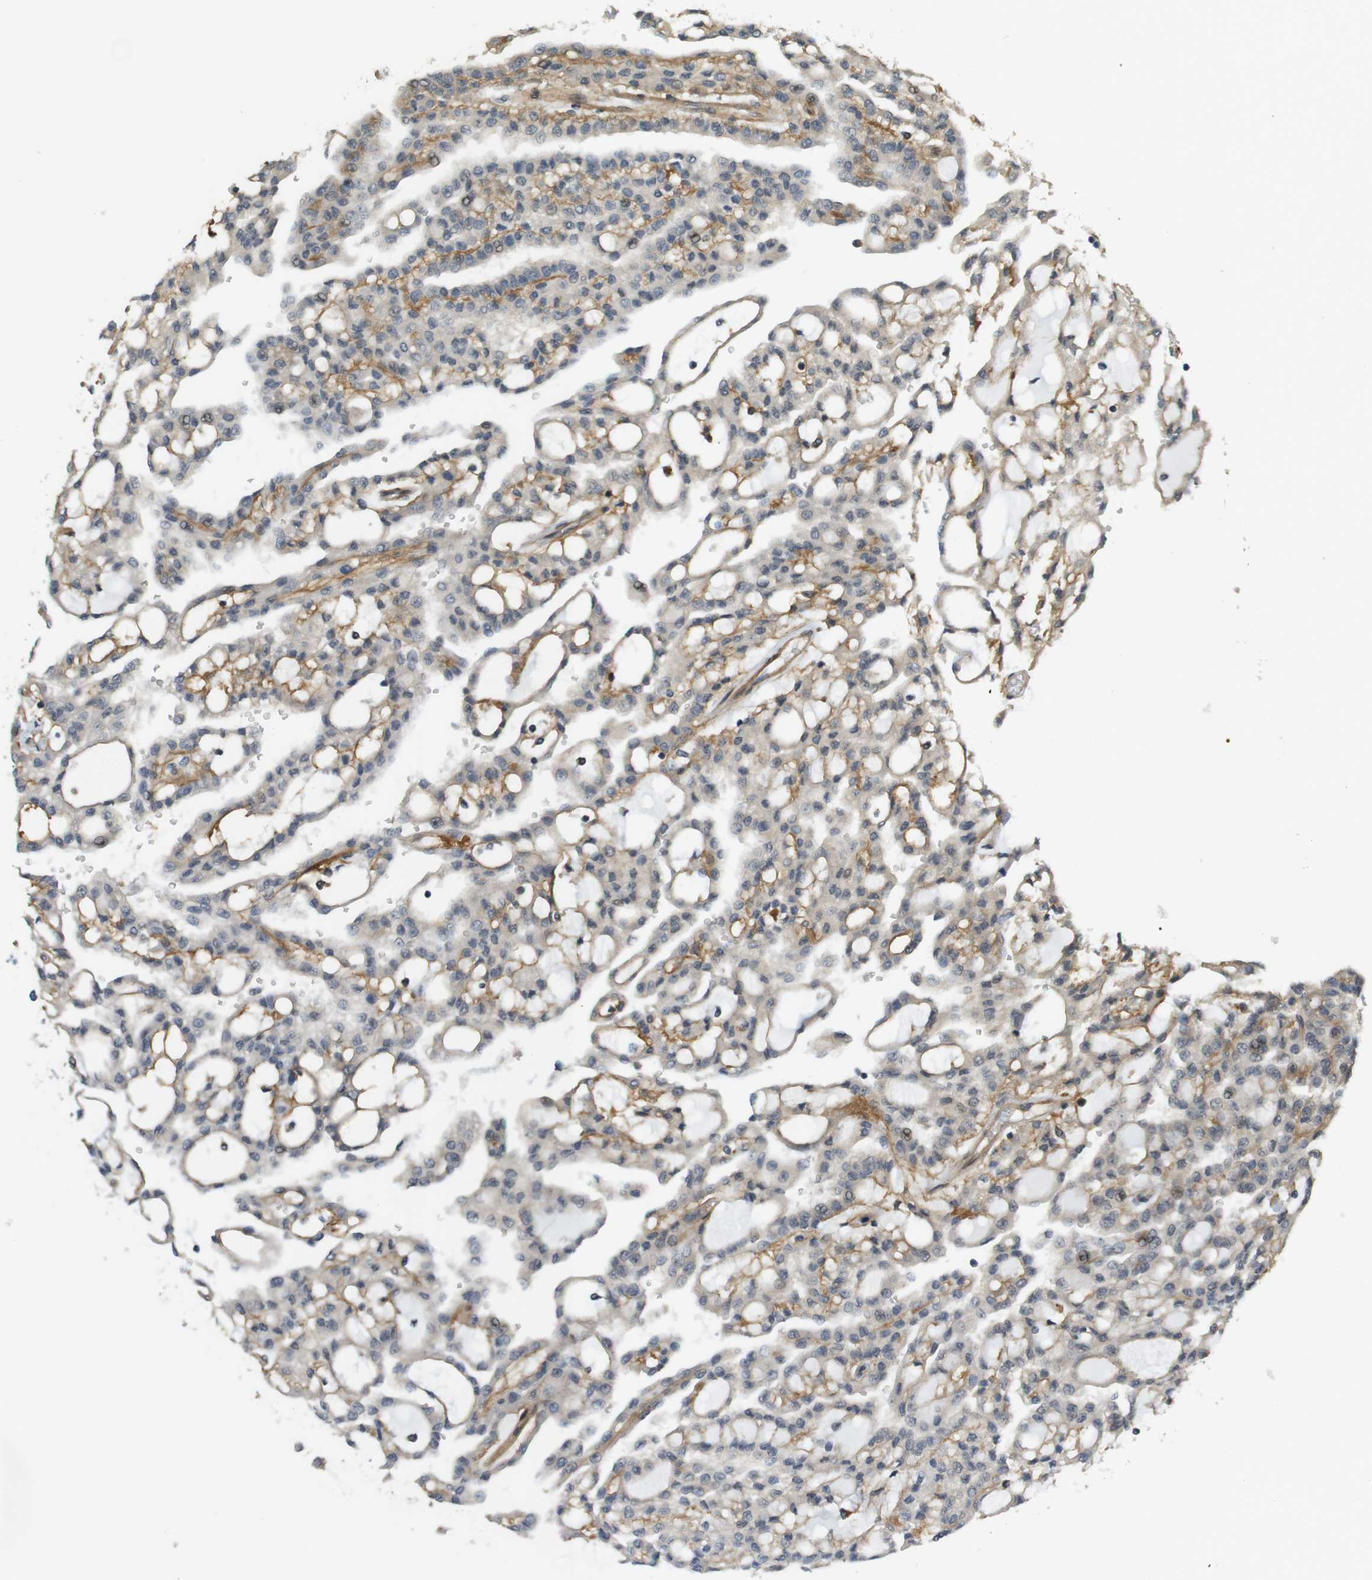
{"staining": {"intensity": "moderate", "quantity": "<25%", "location": "cytoplasmic/membranous"}, "tissue": "renal cancer", "cell_type": "Tumor cells", "image_type": "cancer", "snomed": [{"axis": "morphology", "description": "Adenocarcinoma, NOS"}, {"axis": "topography", "description": "Kidney"}], "caption": "Immunohistochemical staining of human renal cancer demonstrates low levels of moderate cytoplasmic/membranous expression in approximately <25% of tumor cells. The protein is stained brown, and the nuclei are stained in blue (DAB (3,3'-diaminobenzidine) IHC with brightfield microscopy, high magnification).", "gene": "TSPAN9", "patient": {"sex": "male", "age": 63}}